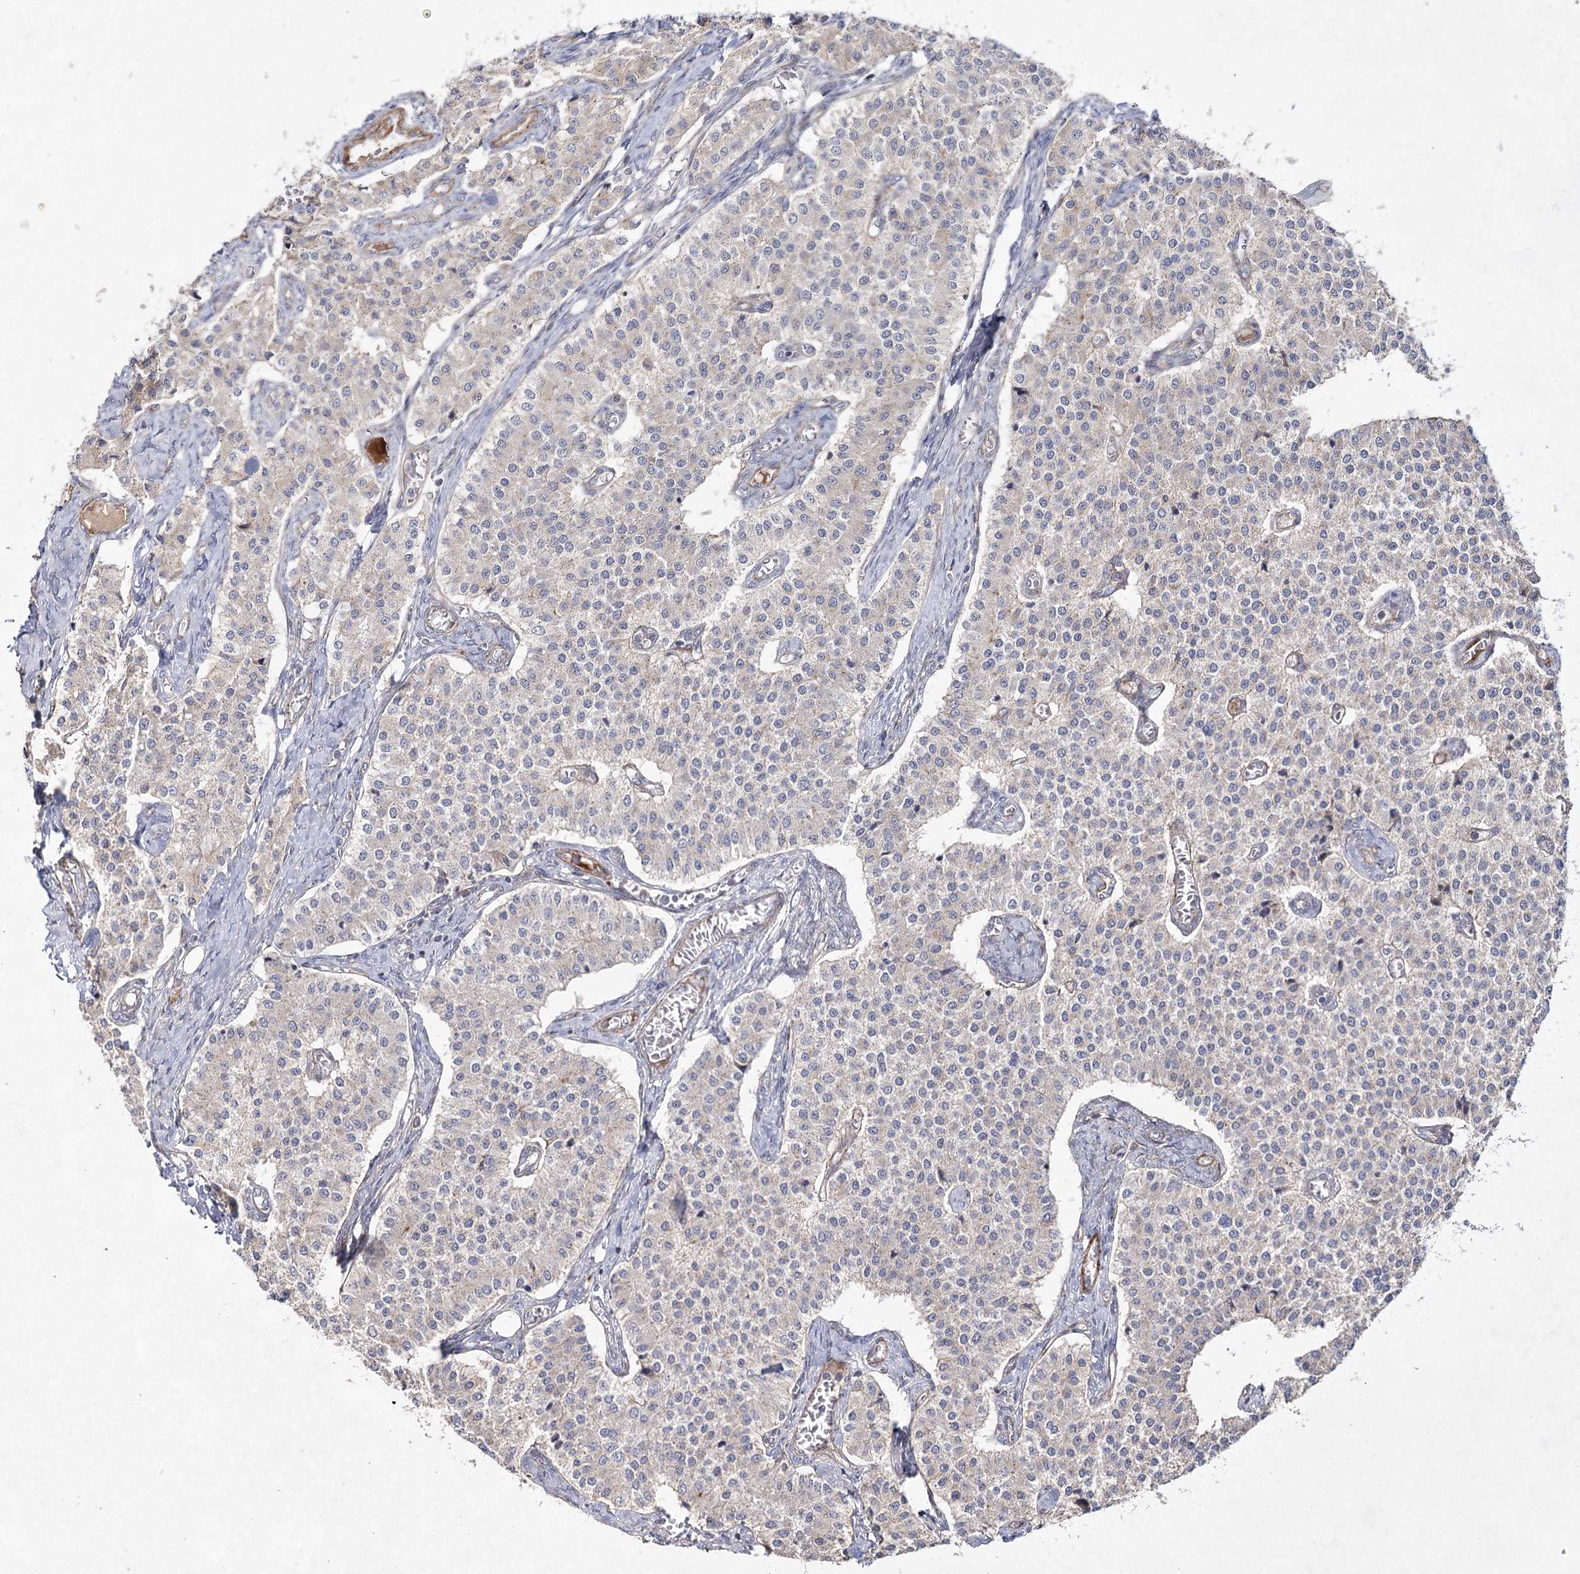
{"staining": {"intensity": "negative", "quantity": "none", "location": "none"}, "tissue": "carcinoid", "cell_type": "Tumor cells", "image_type": "cancer", "snomed": [{"axis": "morphology", "description": "Carcinoid, malignant, NOS"}, {"axis": "topography", "description": "Colon"}], "caption": "DAB immunohistochemical staining of carcinoid exhibits no significant staining in tumor cells.", "gene": "ATL2", "patient": {"sex": "female", "age": 52}}